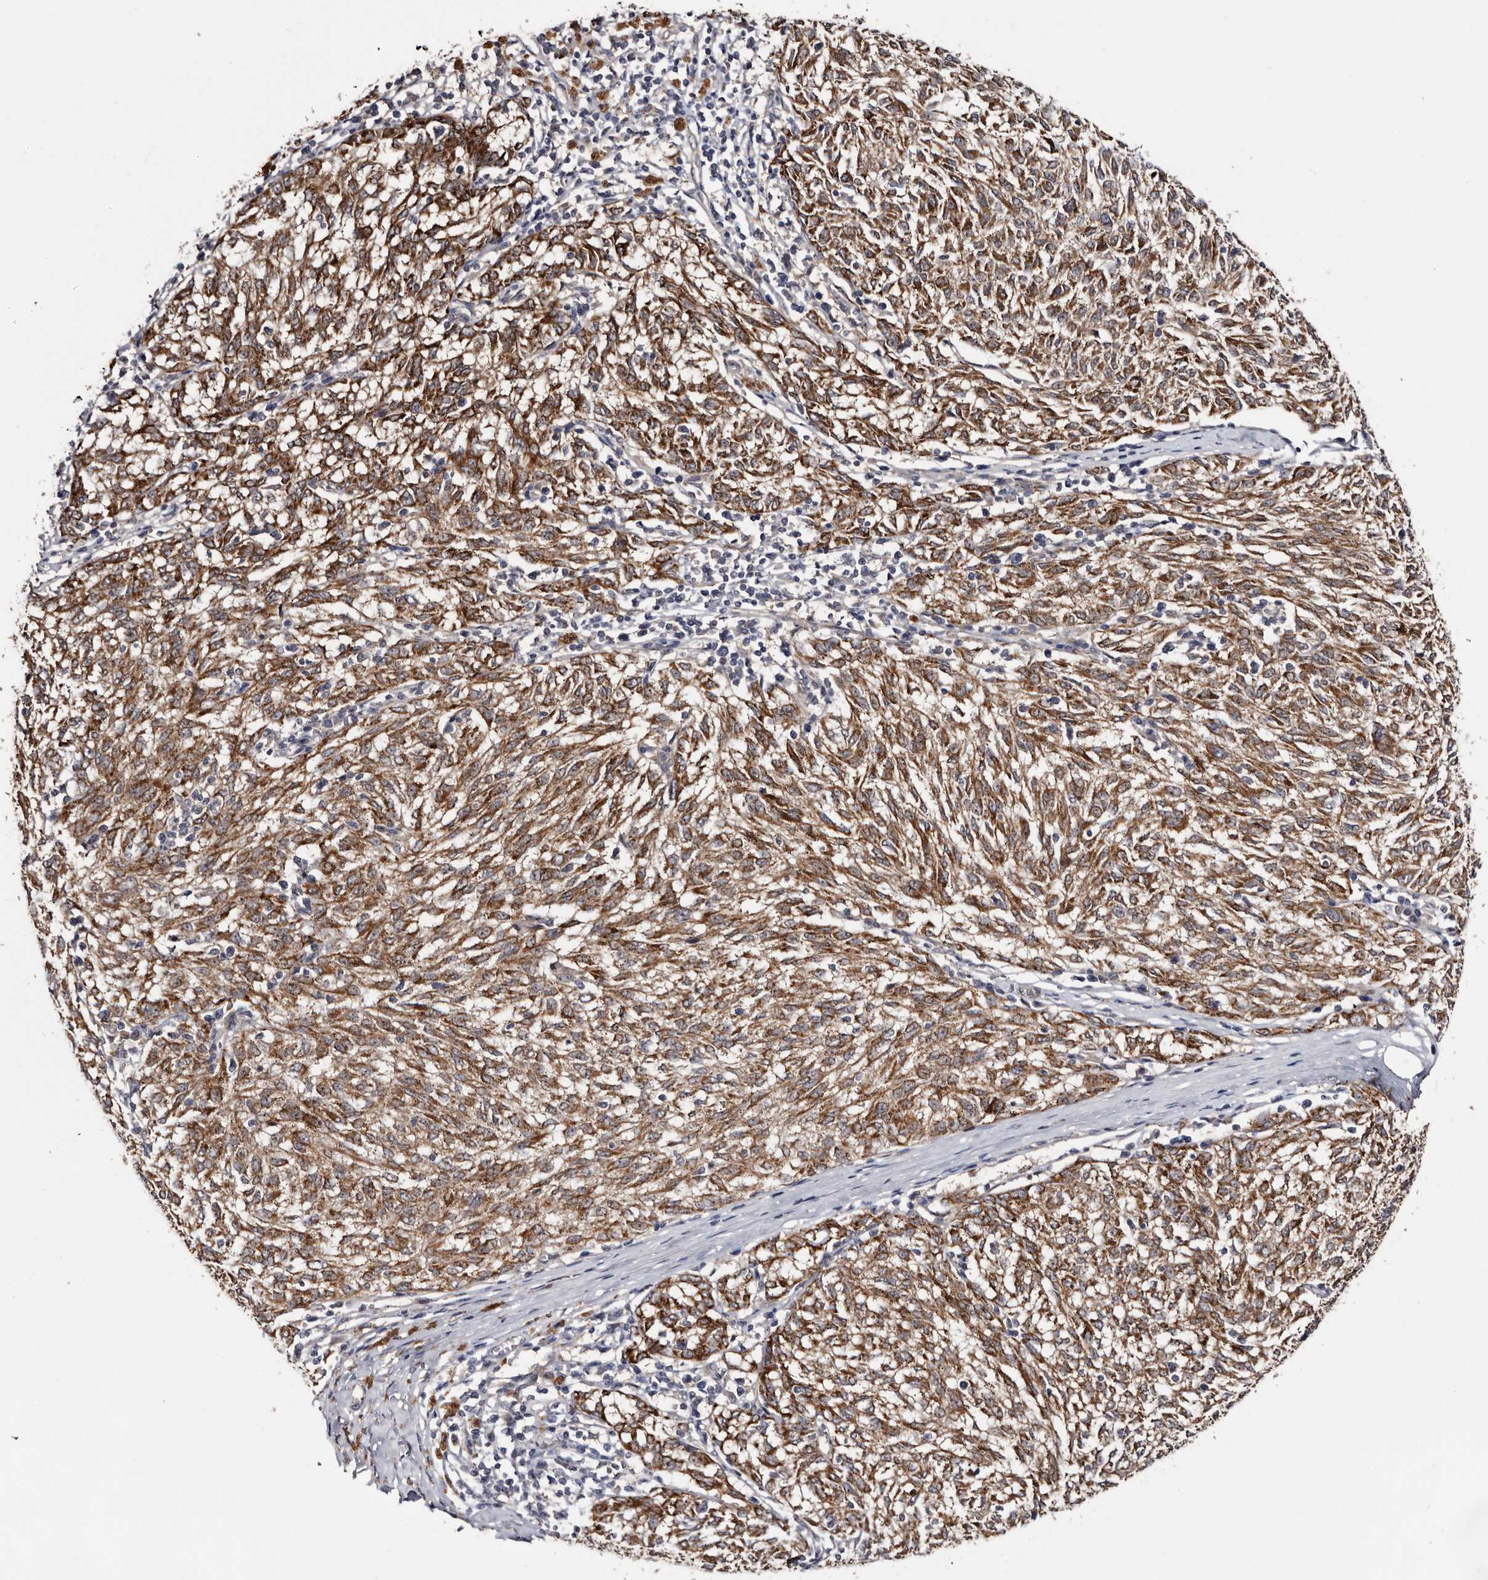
{"staining": {"intensity": "moderate", "quantity": ">75%", "location": "cytoplasmic/membranous"}, "tissue": "melanoma", "cell_type": "Tumor cells", "image_type": "cancer", "snomed": [{"axis": "morphology", "description": "Malignant melanoma, NOS"}, {"axis": "topography", "description": "Skin"}], "caption": "DAB immunohistochemical staining of human melanoma displays moderate cytoplasmic/membranous protein staining in approximately >75% of tumor cells.", "gene": "ARMCX2", "patient": {"sex": "female", "age": 72}}